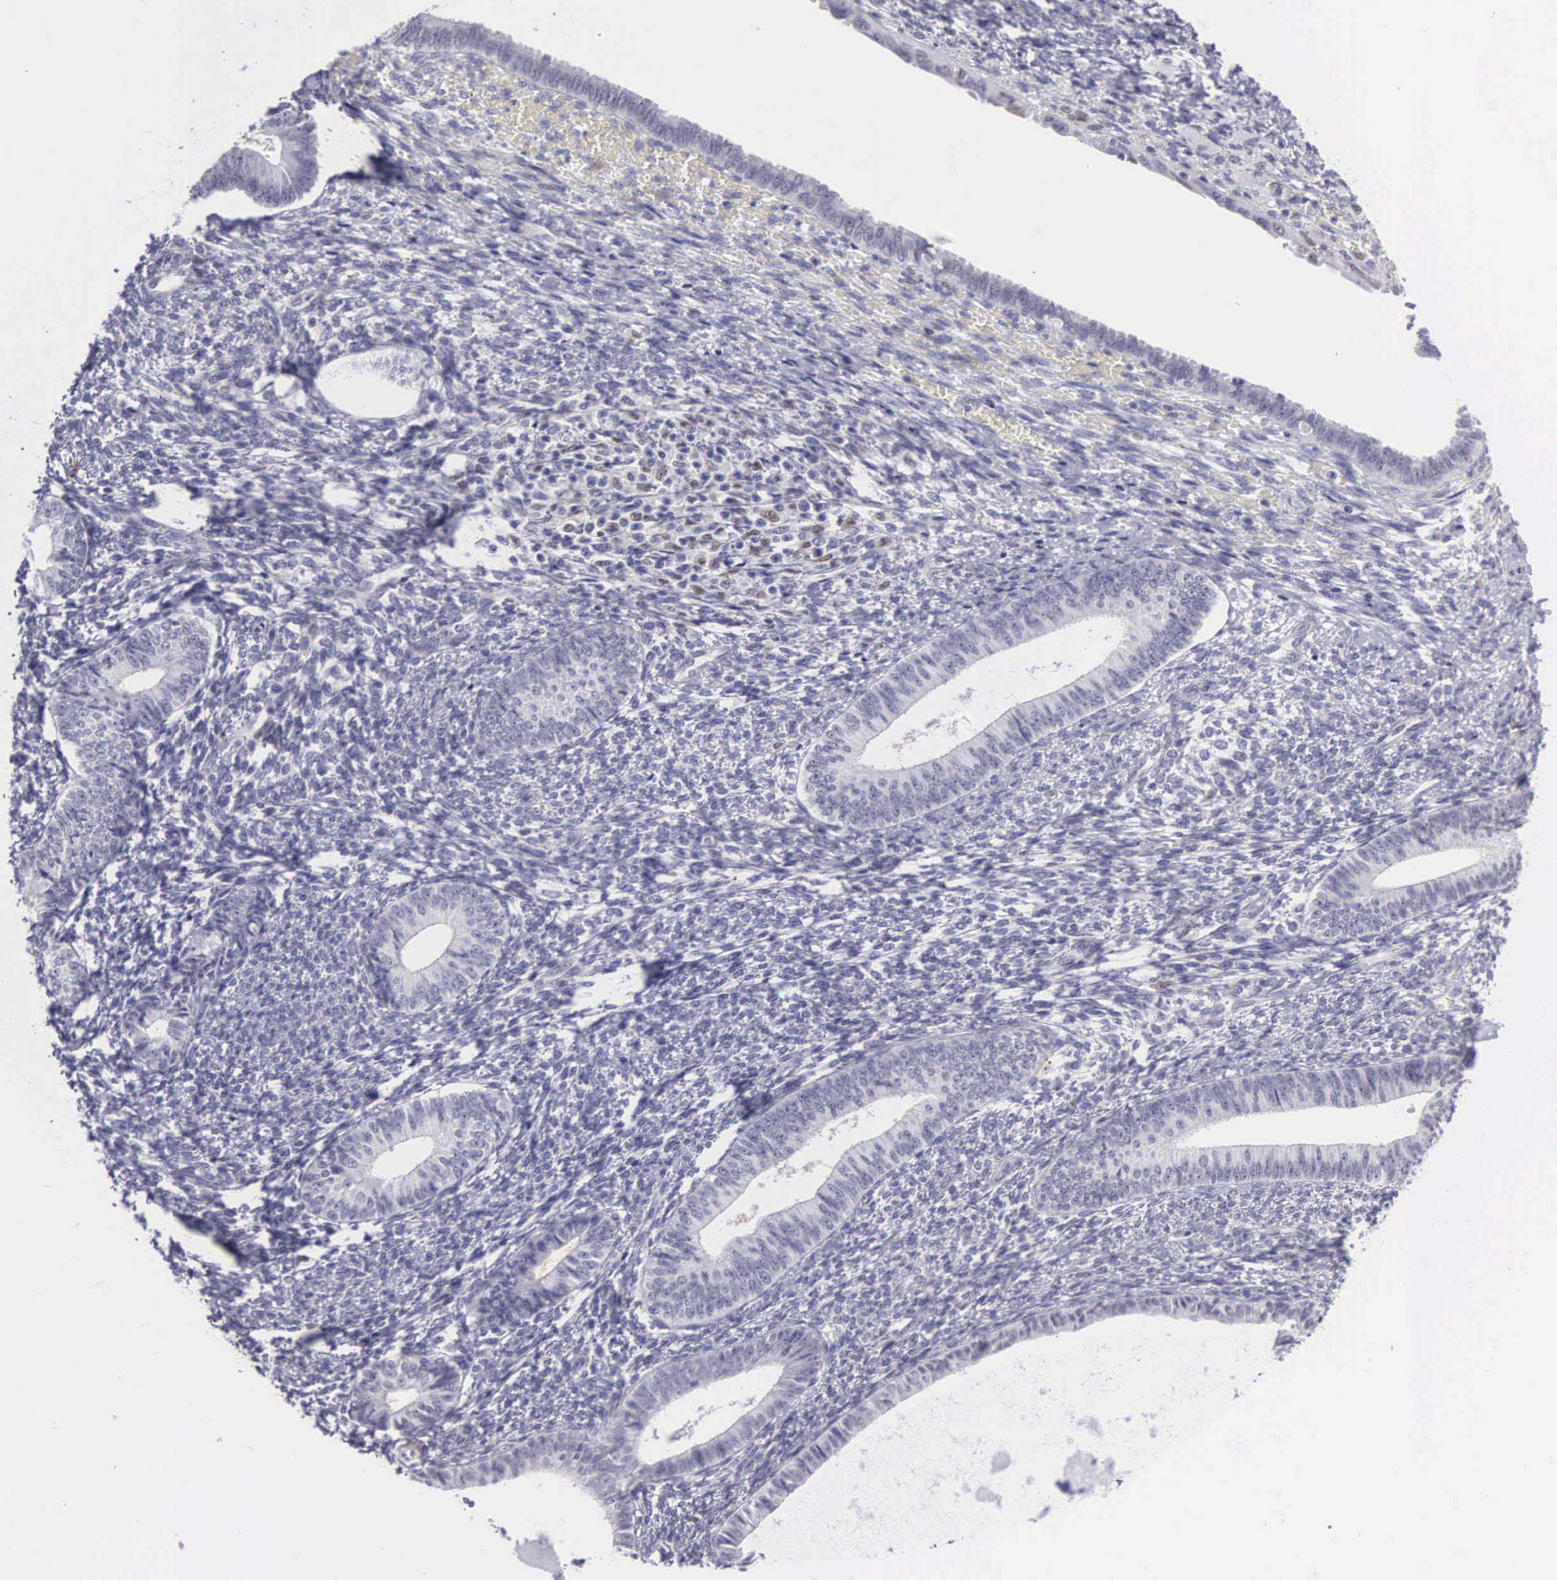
{"staining": {"intensity": "negative", "quantity": "none", "location": "none"}, "tissue": "endometrium", "cell_type": "Cells in endometrial stroma", "image_type": "normal", "snomed": [{"axis": "morphology", "description": "Normal tissue, NOS"}, {"axis": "topography", "description": "Endometrium"}], "caption": "IHC histopathology image of unremarkable endometrium: human endometrium stained with DAB exhibits no significant protein staining in cells in endometrial stroma.", "gene": "ETV6", "patient": {"sex": "female", "age": 82}}